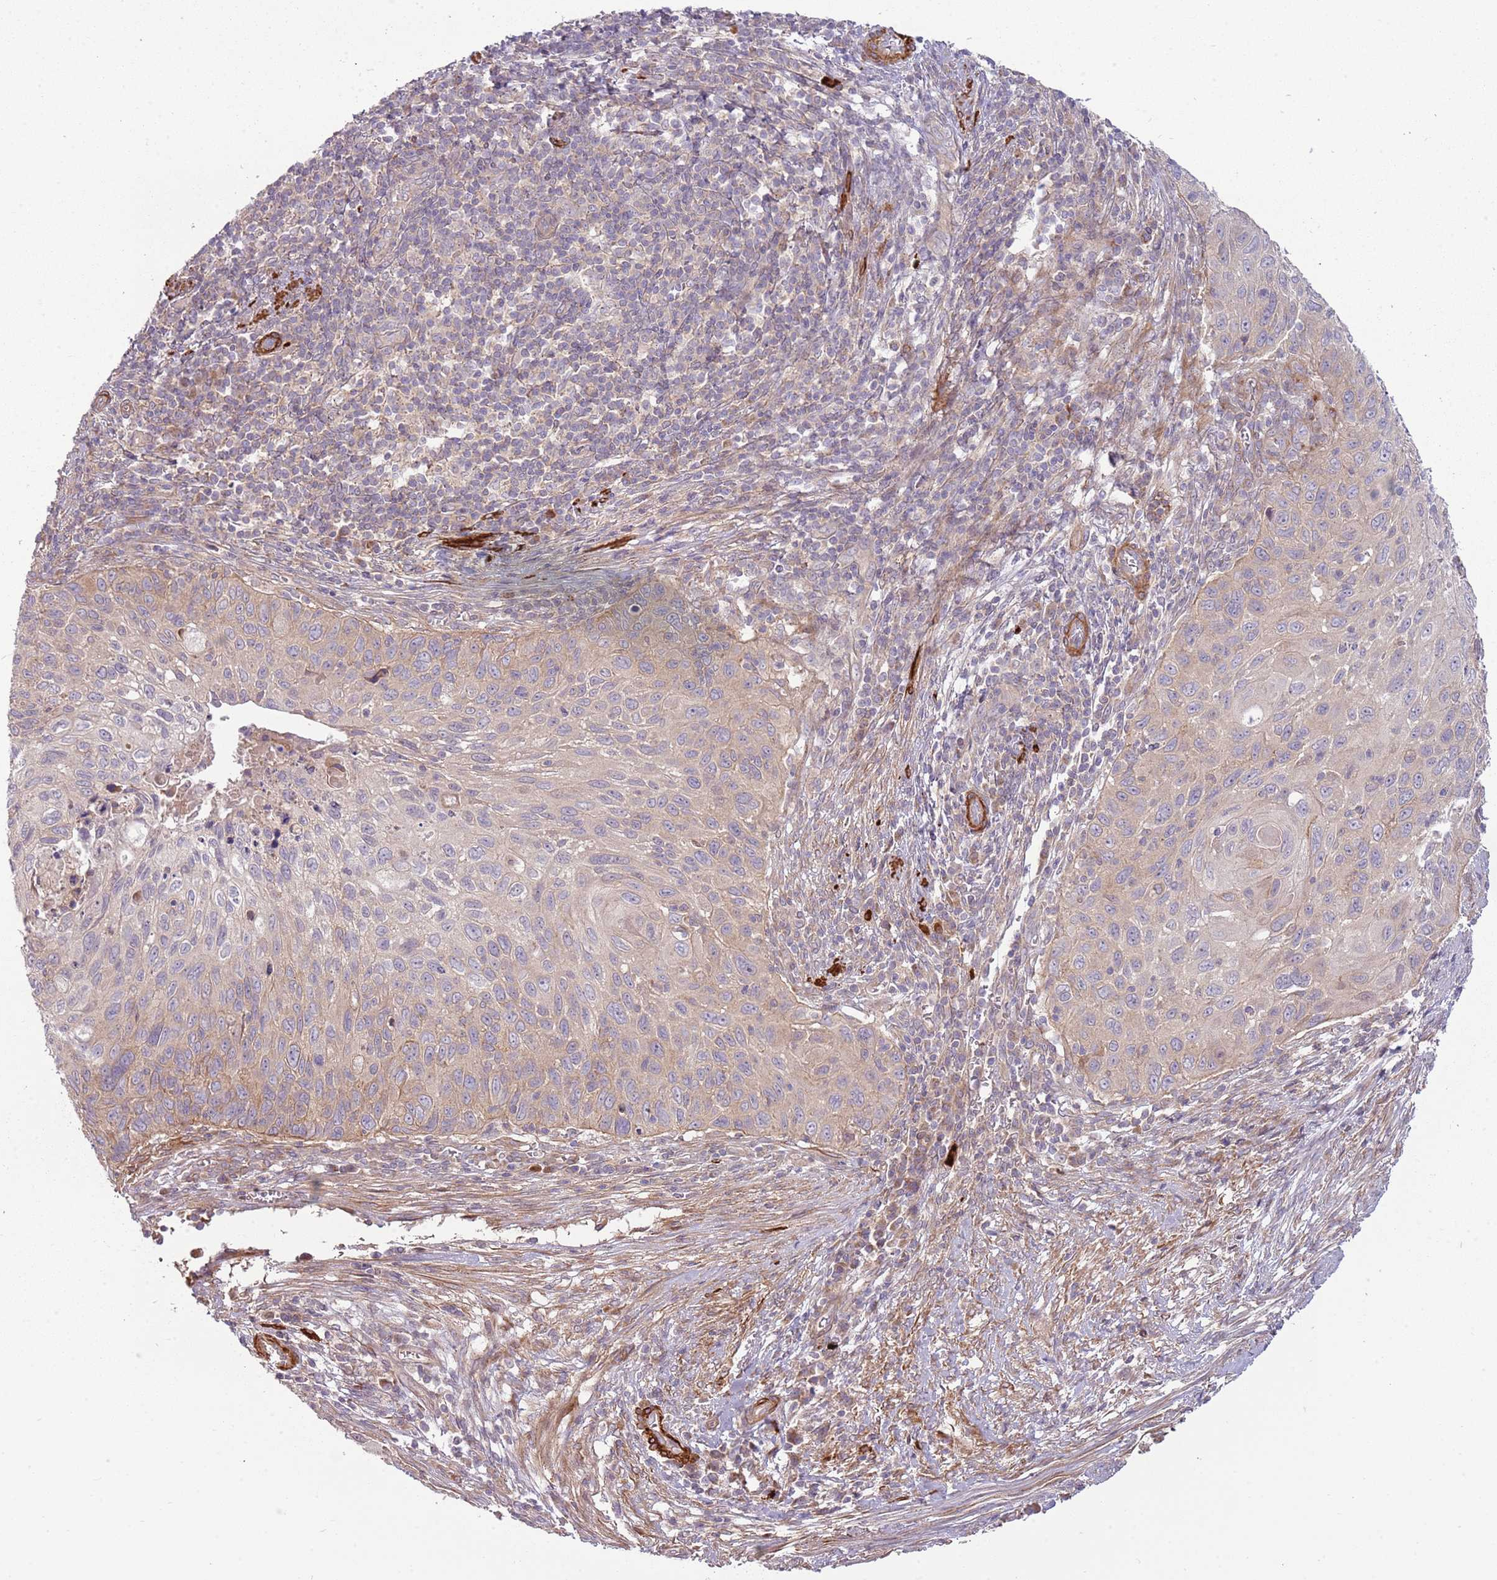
{"staining": {"intensity": "weak", "quantity": "25%-75%", "location": "cytoplasmic/membranous"}, "tissue": "cervical cancer", "cell_type": "Tumor cells", "image_type": "cancer", "snomed": [{"axis": "morphology", "description": "Squamous cell carcinoma, NOS"}, {"axis": "topography", "description": "Cervix"}], "caption": "Immunohistochemistry micrograph of squamous cell carcinoma (cervical) stained for a protein (brown), which demonstrates low levels of weak cytoplasmic/membranous expression in approximately 25%-75% of tumor cells.", "gene": "RNF128", "patient": {"sex": "female", "age": 70}}